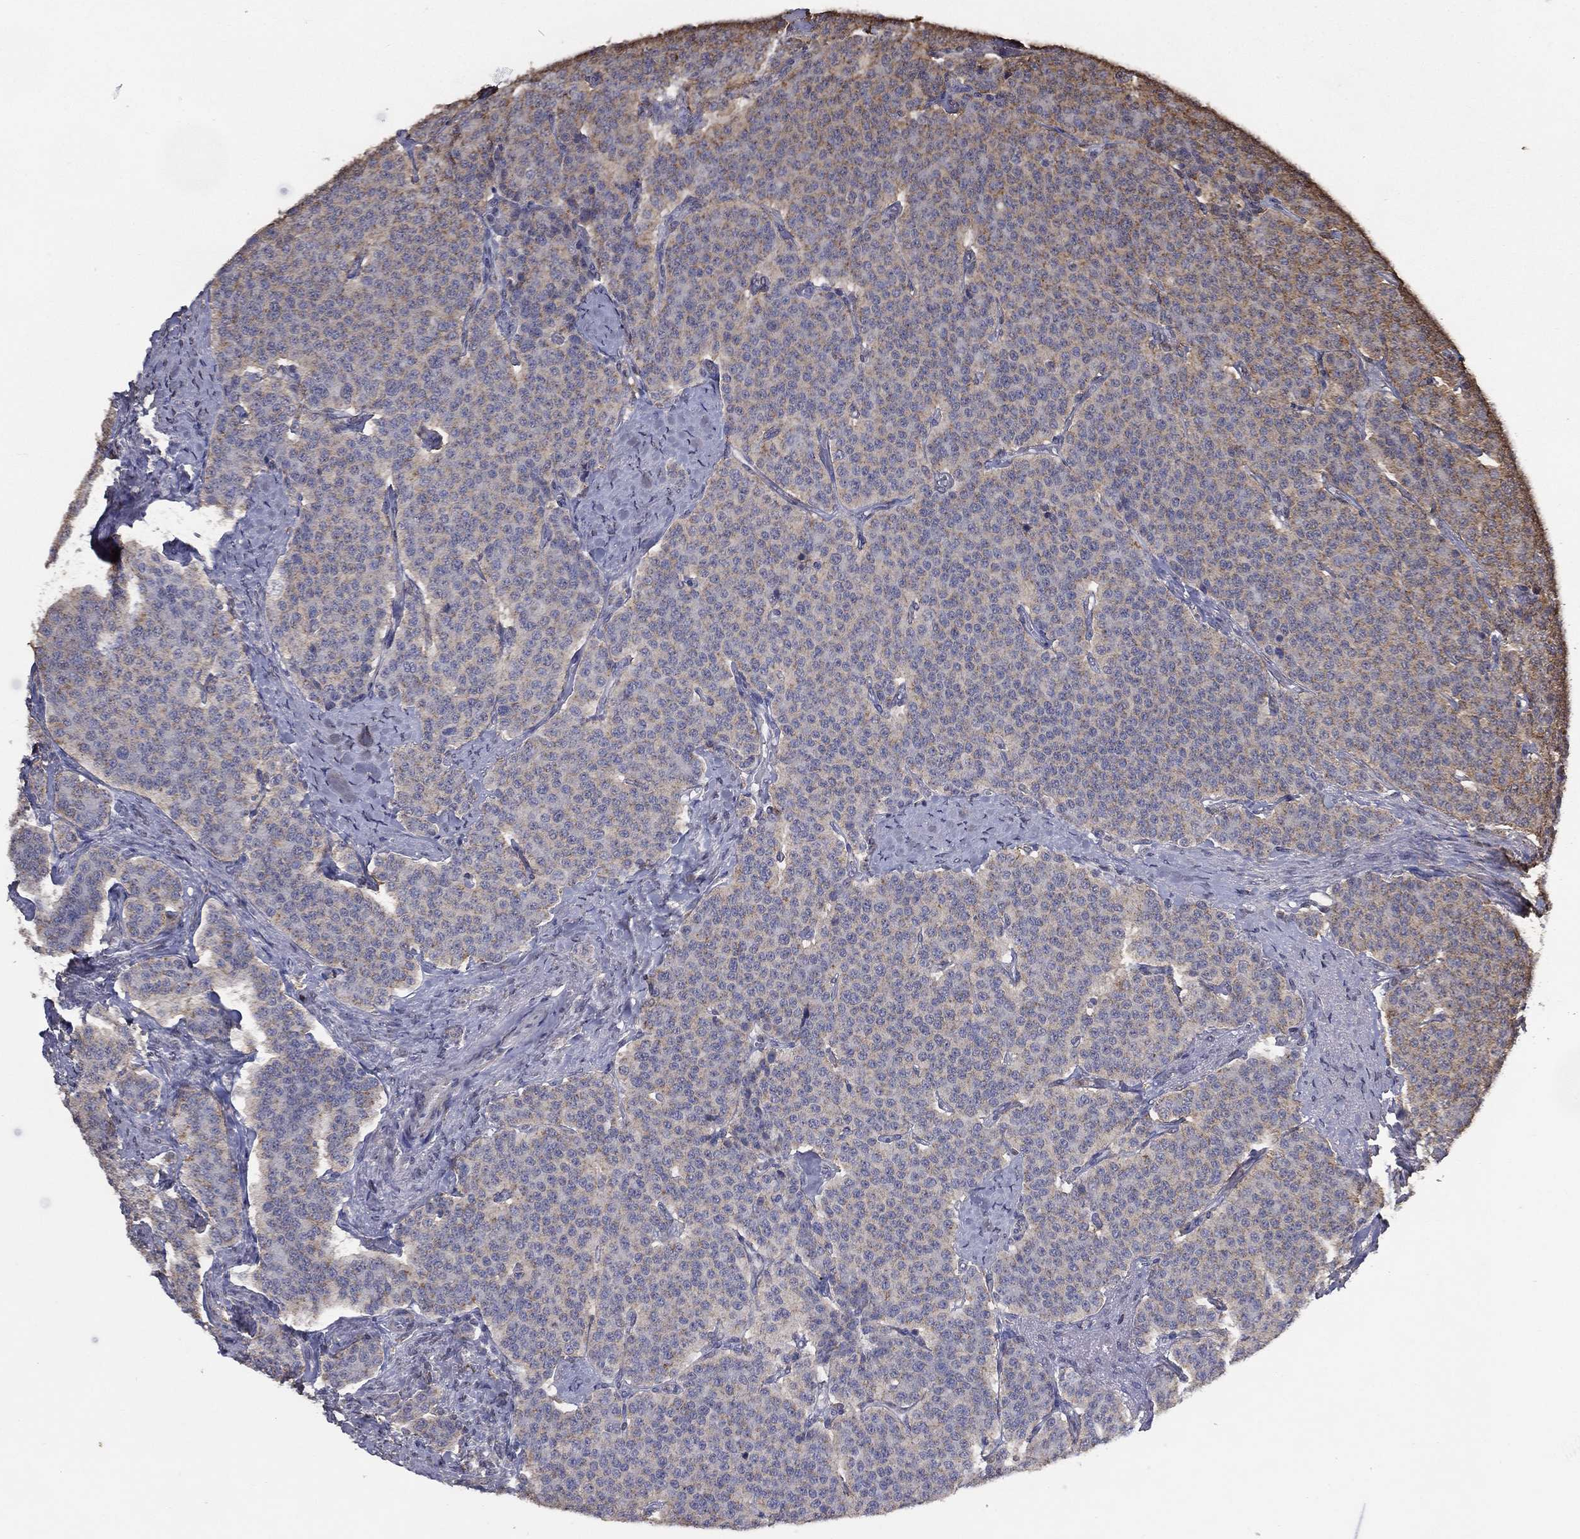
{"staining": {"intensity": "weak", "quantity": "<25%", "location": "cytoplasmic/membranous"}, "tissue": "carcinoid", "cell_type": "Tumor cells", "image_type": "cancer", "snomed": [{"axis": "morphology", "description": "Carcinoid, malignant, NOS"}, {"axis": "topography", "description": "Small intestine"}], "caption": "Photomicrograph shows no protein expression in tumor cells of carcinoid (malignant) tissue. (DAB IHC with hematoxylin counter stain).", "gene": "GPR183", "patient": {"sex": "female", "age": 58}}